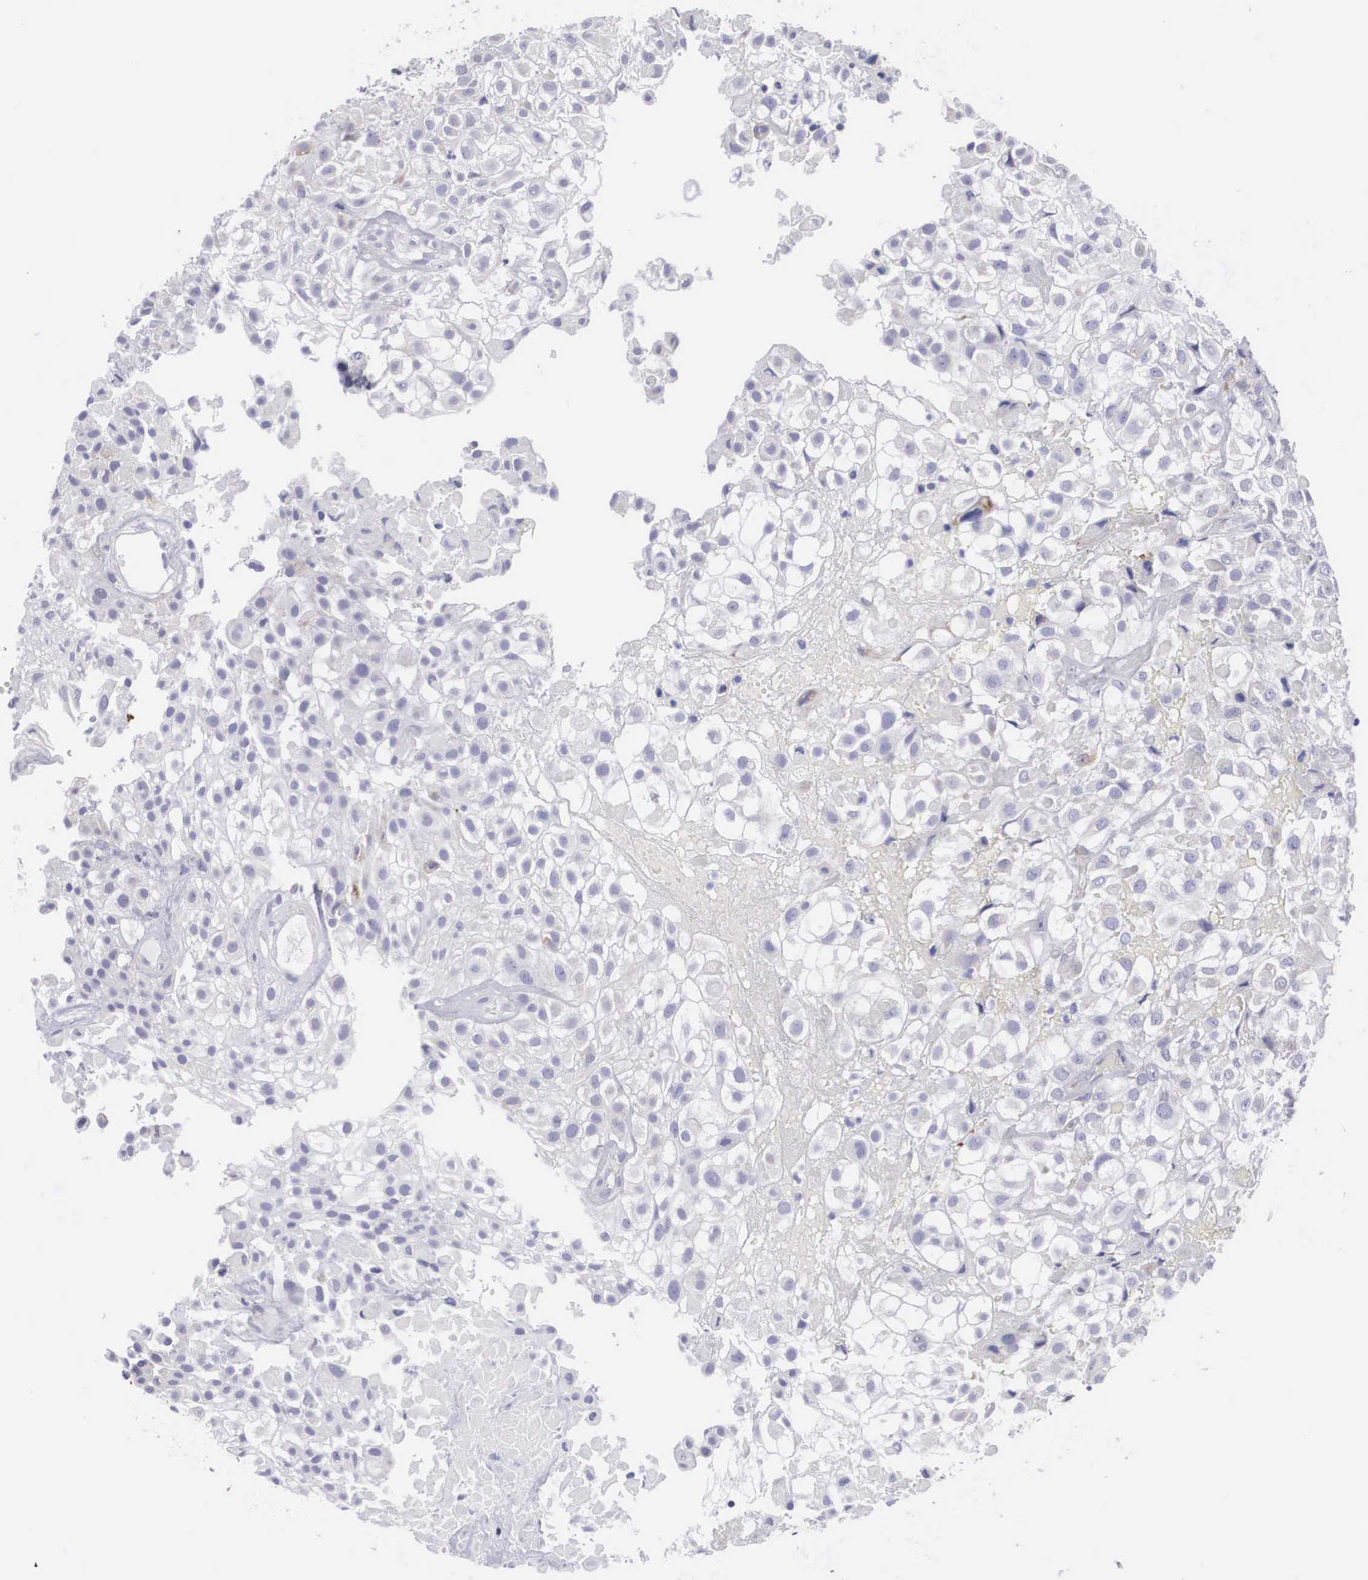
{"staining": {"intensity": "negative", "quantity": "none", "location": "none"}, "tissue": "urothelial cancer", "cell_type": "Tumor cells", "image_type": "cancer", "snomed": [{"axis": "morphology", "description": "Urothelial carcinoma, High grade"}, {"axis": "topography", "description": "Urinary bladder"}], "caption": "This is an immunohistochemistry (IHC) micrograph of high-grade urothelial carcinoma. There is no expression in tumor cells.", "gene": "ARMCX3", "patient": {"sex": "male", "age": 56}}